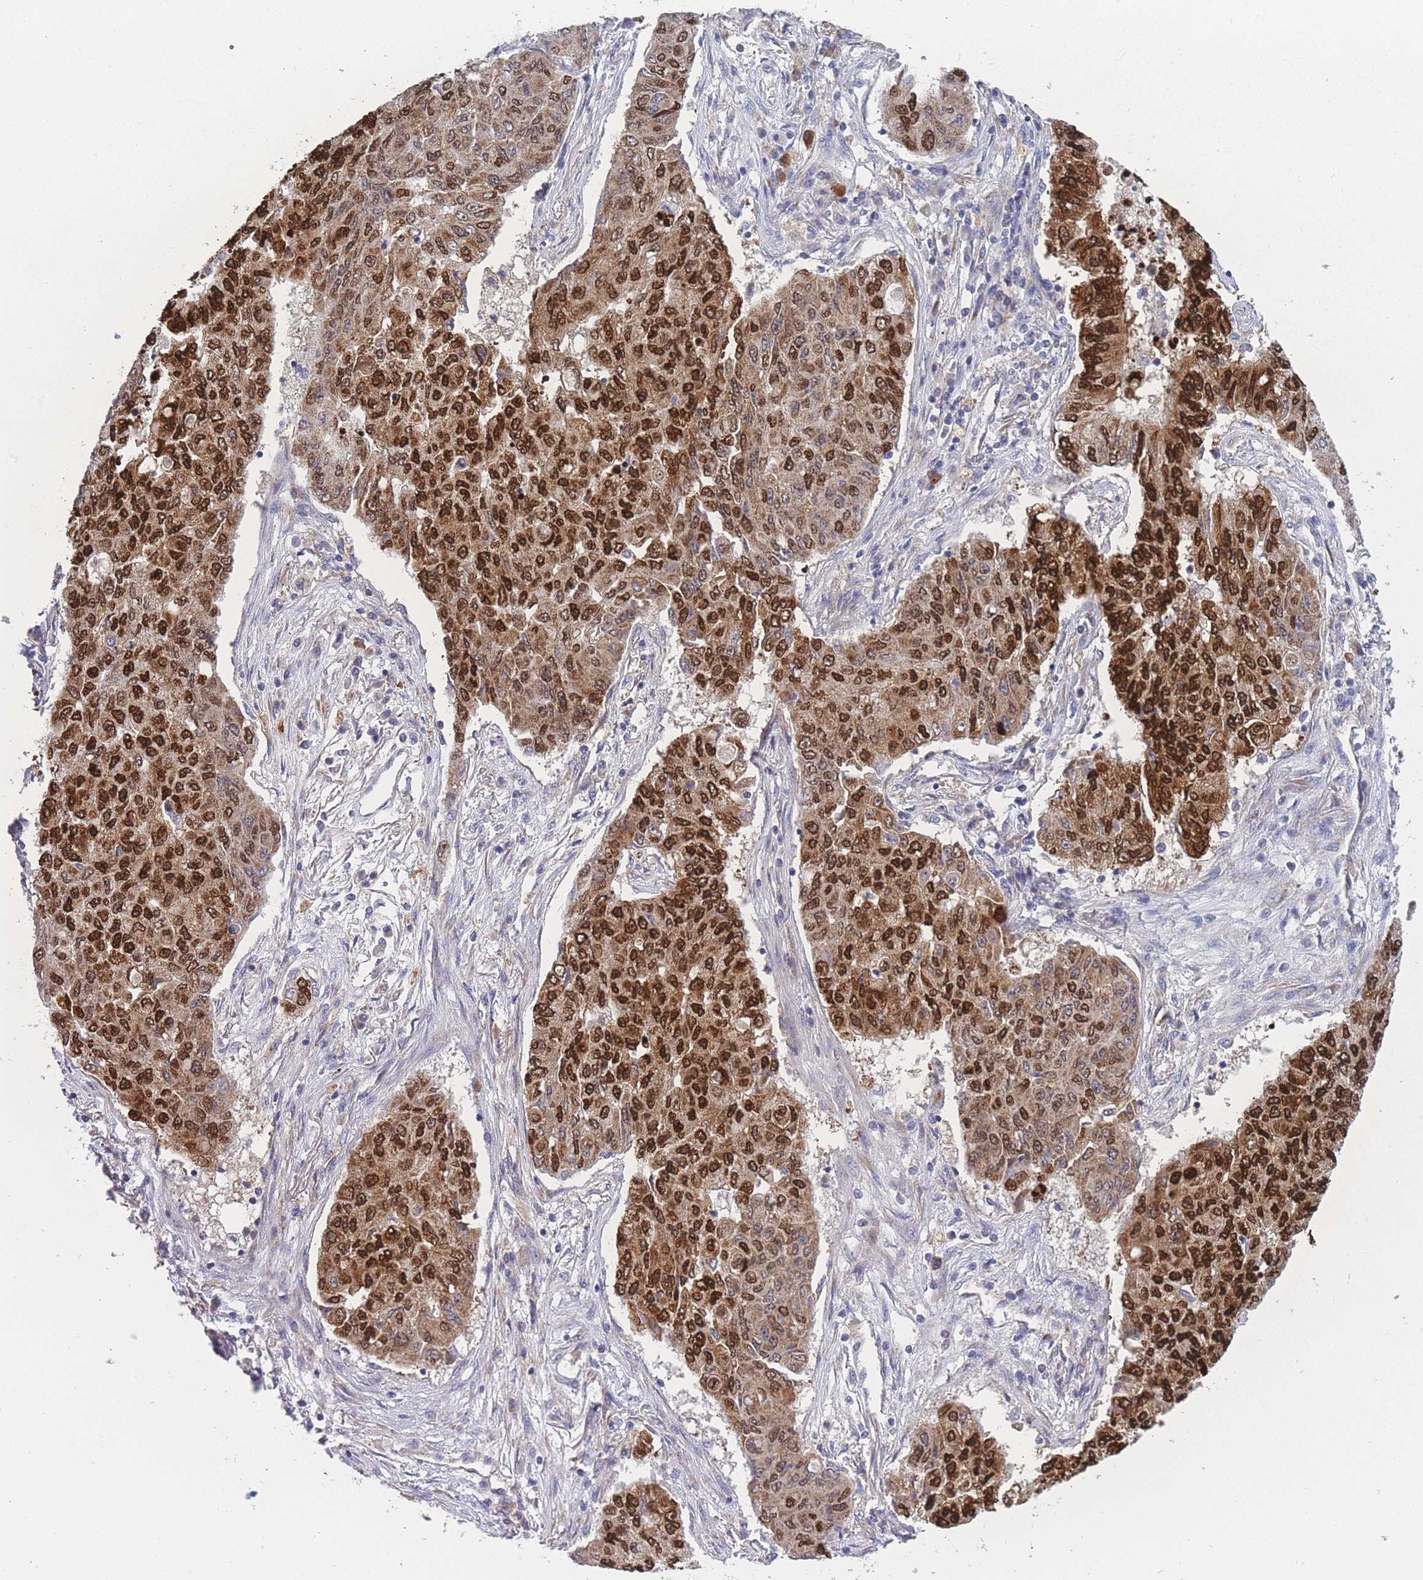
{"staining": {"intensity": "strong", "quantity": ">75%", "location": "cytoplasmic/membranous,nuclear"}, "tissue": "lung cancer", "cell_type": "Tumor cells", "image_type": "cancer", "snomed": [{"axis": "morphology", "description": "Squamous cell carcinoma, NOS"}, {"axis": "topography", "description": "Lung"}], "caption": "An immunohistochemistry (IHC) histopathology image of tumor tissue is shown. Protein staining in brown labels strong cytoplasmic/membranous and nuclear positivity in lung squamous cell carcinoma within tumor cells.", "gene": "MTRES1", "patient": {"sex": "male", "age": 74}}